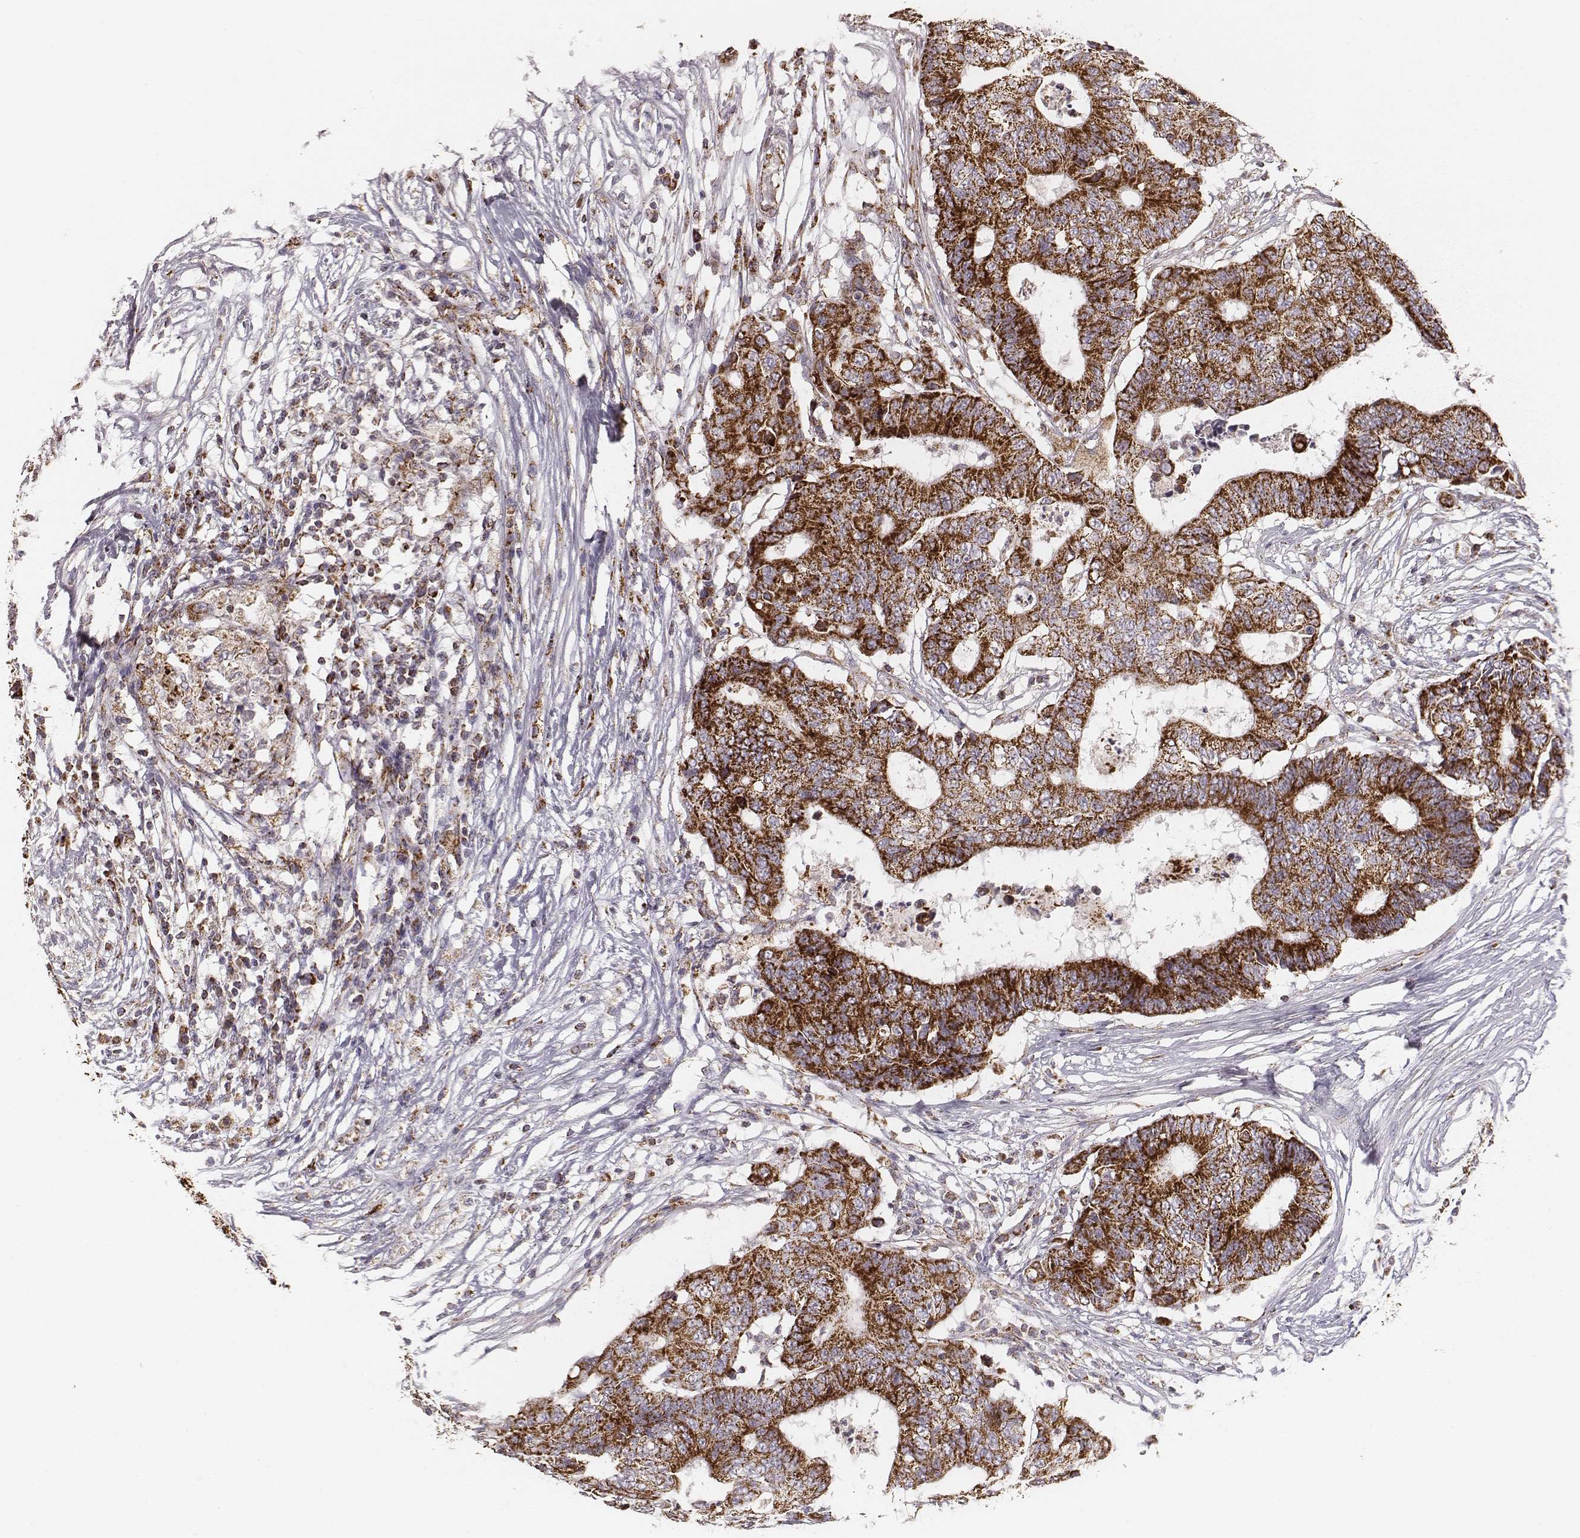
{"staining": {"intensity": "strong", "quantity": ">75%", "location": "cytoplasmic/membranous"}, "tissue": "colorectal cancer", "cell_type": "Tumor cells", "image_type": "cancer", "snomed": [{"axis": "morphology", "description": "Adenocarcinoma, NOS"}, {"axis": "topography", "description": "Colon"}], "caption": "An immunohistochemistry (IHC) image of neoplastic tissue is shown. Protein staining in brown highlights strong cytoplasmic/membranous positivity in colorectal adenocarcinoma within tumor cells.", "gene": "TUFM", "patient": {"sex": "female", "age": 48}}